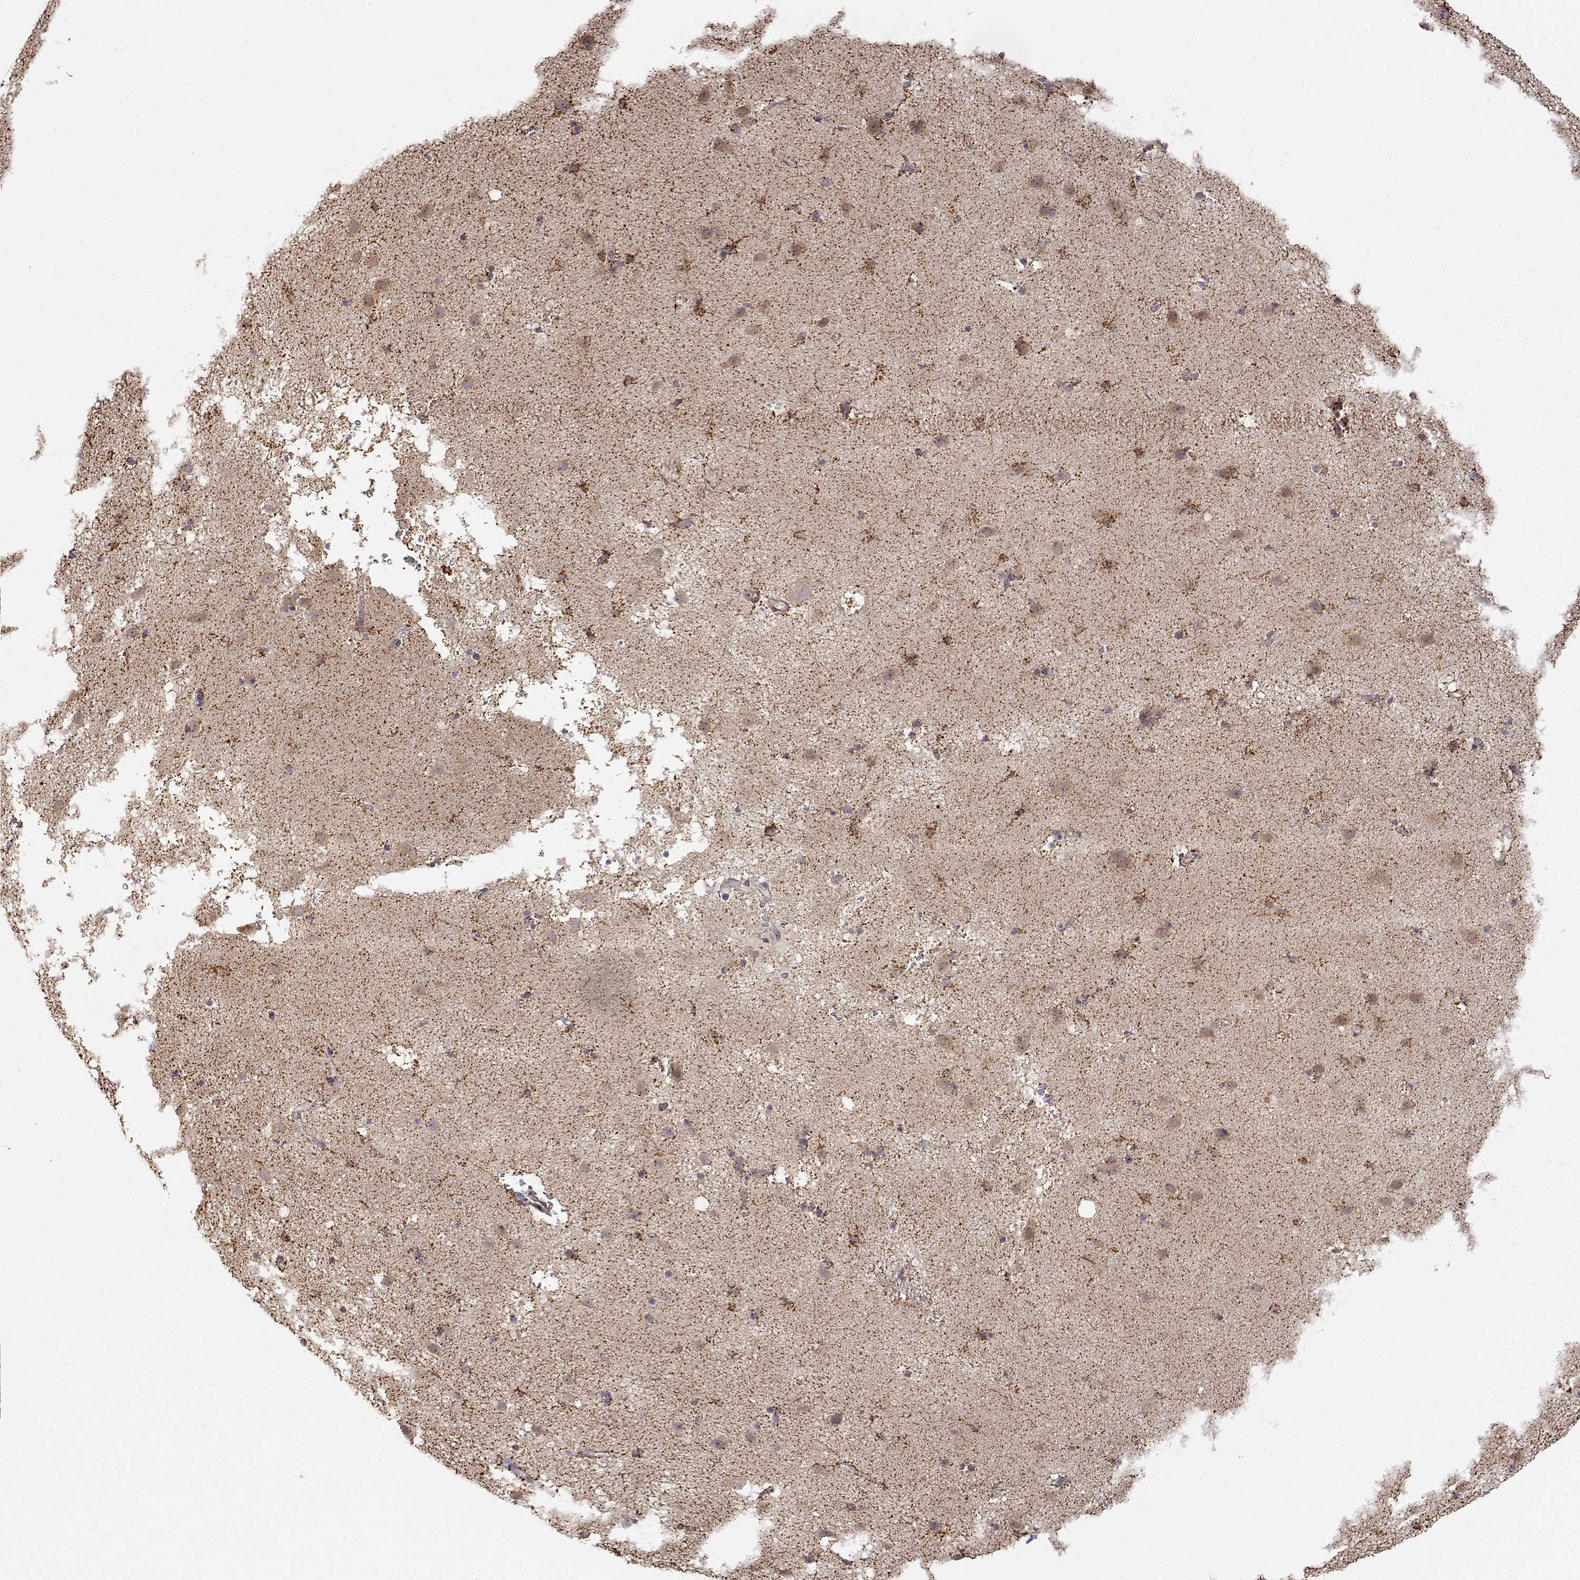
{"staining": {"intensity": "strong", "quantity": "<25%", "location": "cytoplasmic/membranous"}, "tissue": "caudate", "cell_type": "Glial cells", "image_type": "normal", "snomed": [{"axis": "morphology", "description": "Normal tissue, NOS"}, {"axis": "topography", "description": "Lateral ventricle wall"}], "caption": "Caudate stained with IHC exhibits strong cytoplasmic/membranous staining in about <25% of glial cells. The protein of interest is stained brown, and the nuclei are stained in blue (DAB IHC with brightfield microscopy, high magnification).", "gene": "PAIP1", "patient": {"sex": "female", "age": 71}}